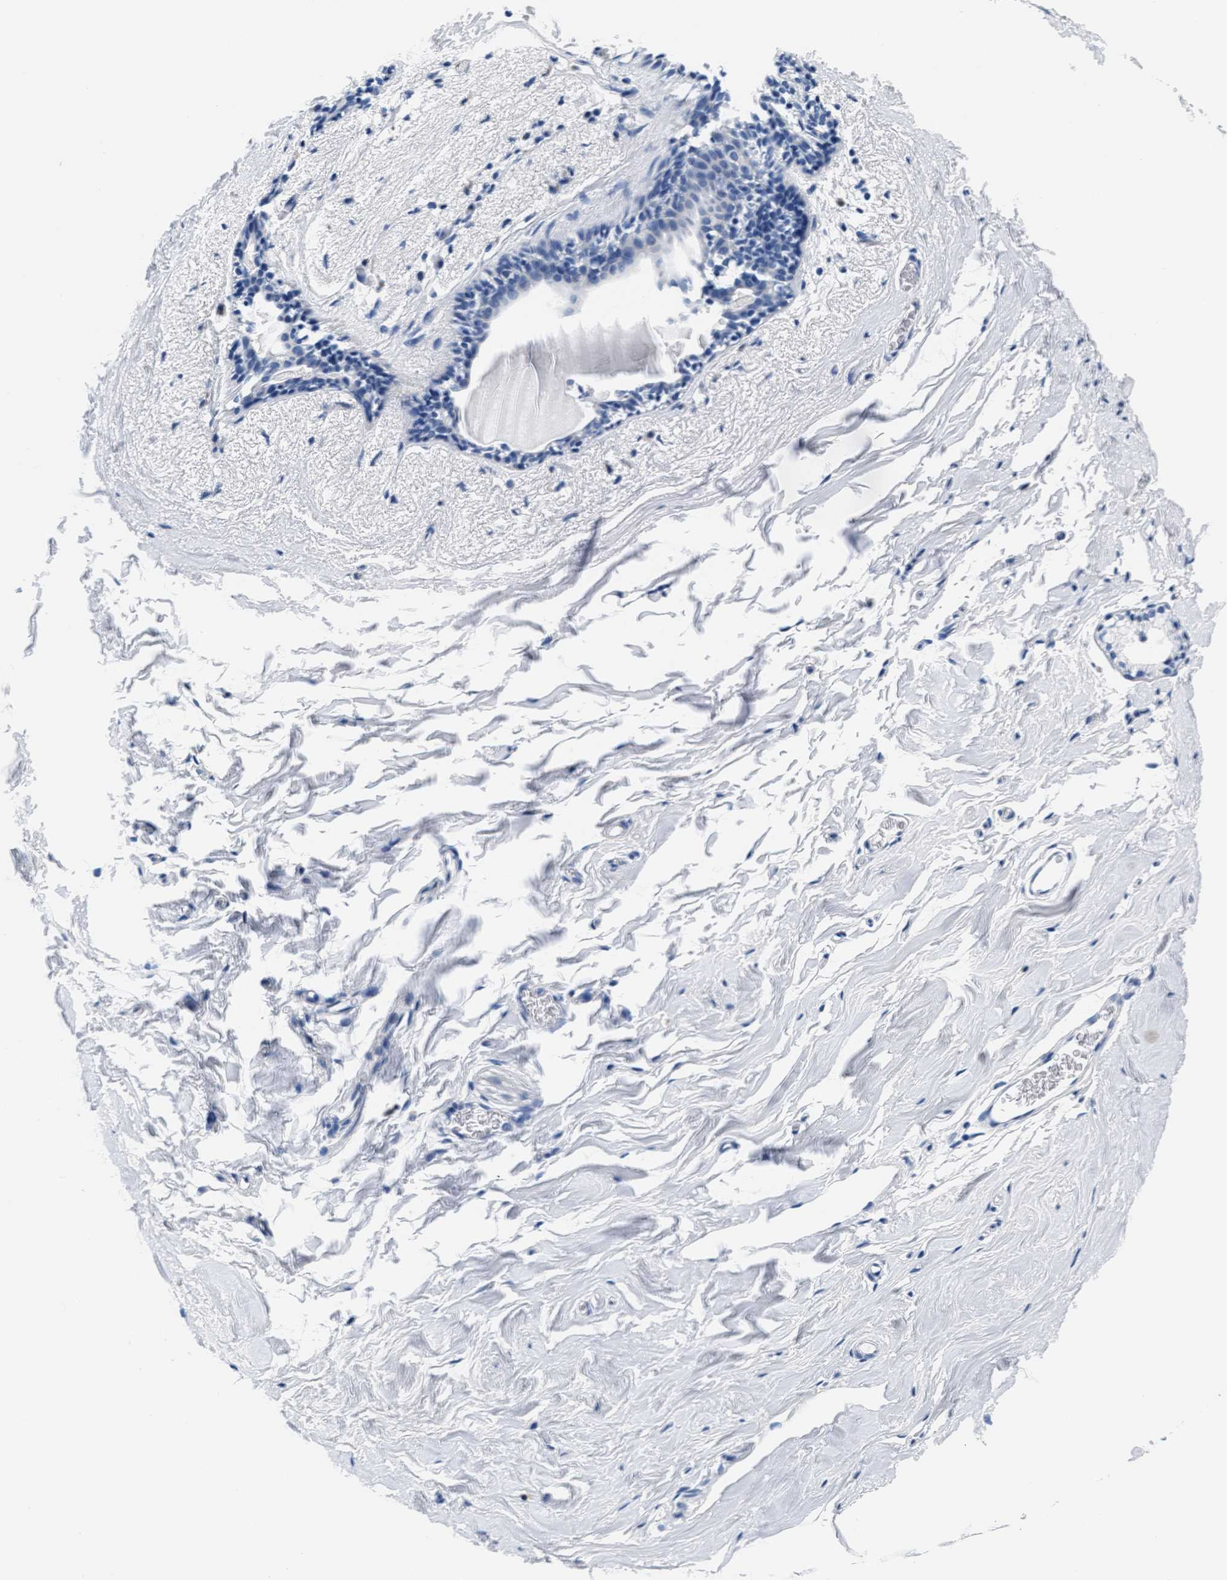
{"staining": {"intensity": "negative", "quantity": "none", "location": "none"}, "tissue": "breast", "cell_type": "Adipocytes", "image_type": "normal", "snomed": [{"axis": "morphology", "description": "Normal tissue, NOS"}, {"axis": "topography", "description": "Breast"}], "caption": "Immunohistochemical staining of unremarkable breast displays no significant staining in adipocytes.", "gene": "MMP8", "patient": {"sex": "female", "age": 62}}